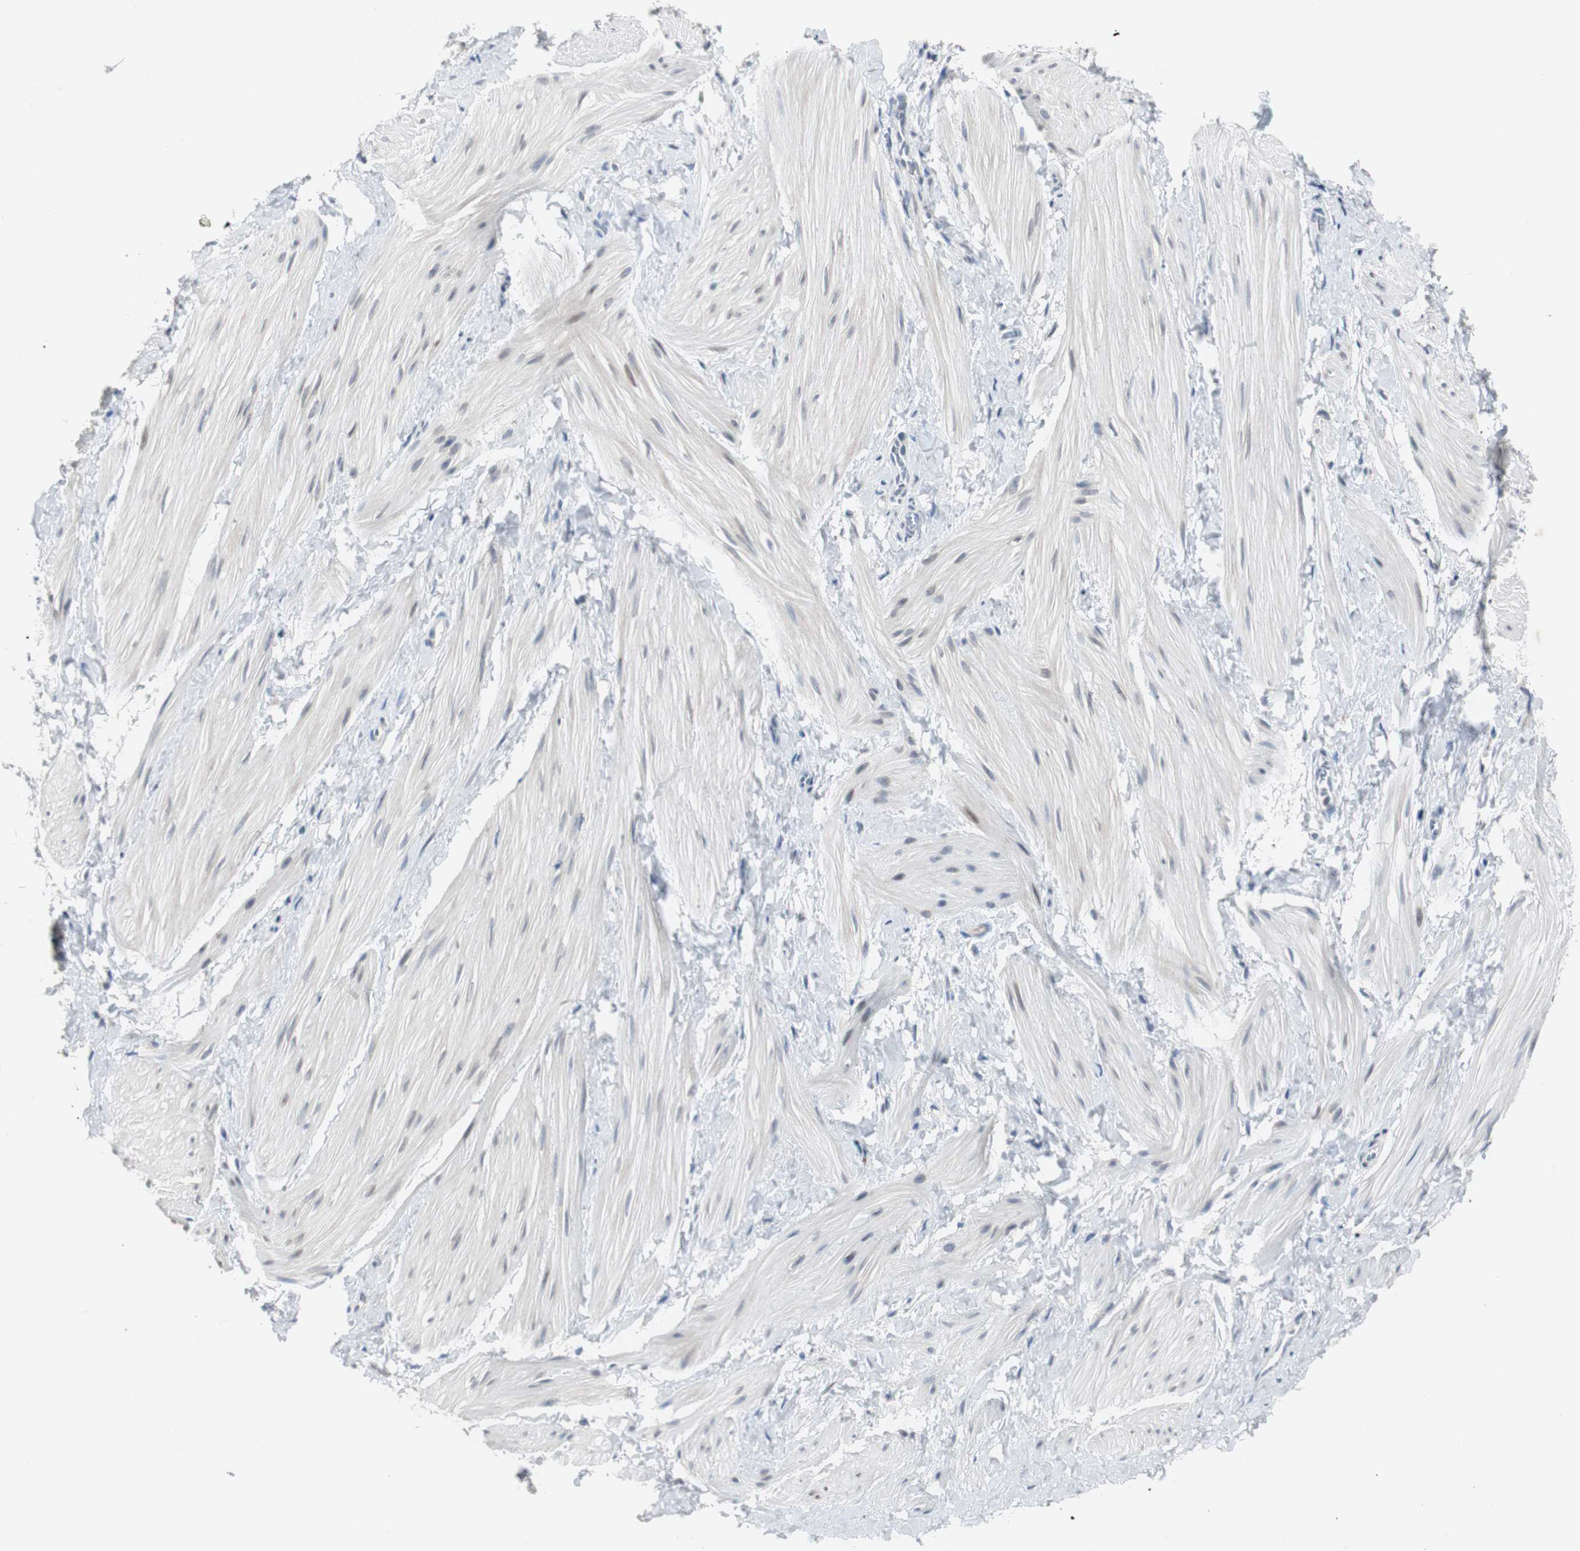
{"staining": {"intensity": "negative", "quantity": "none", "location": "none"}, "tissue": "smooth muscle", "cell_type": "Smooth muscle cells", "image_type": "normal", "snomed": [{"axis": "morphology", "description": "Normal tissue, NOS"}, {"axis": "topography", "description": "Smooth muscle"}], "caption": "A photomicrograph of smooth muscle stained for a protein exhibits no brown staining in smooth muscle cells. (DAB IHC visualized using brightfield microscopy, high magnification).", "gene": "SOX30", "patient": {"sex": "male", "age": 16}}